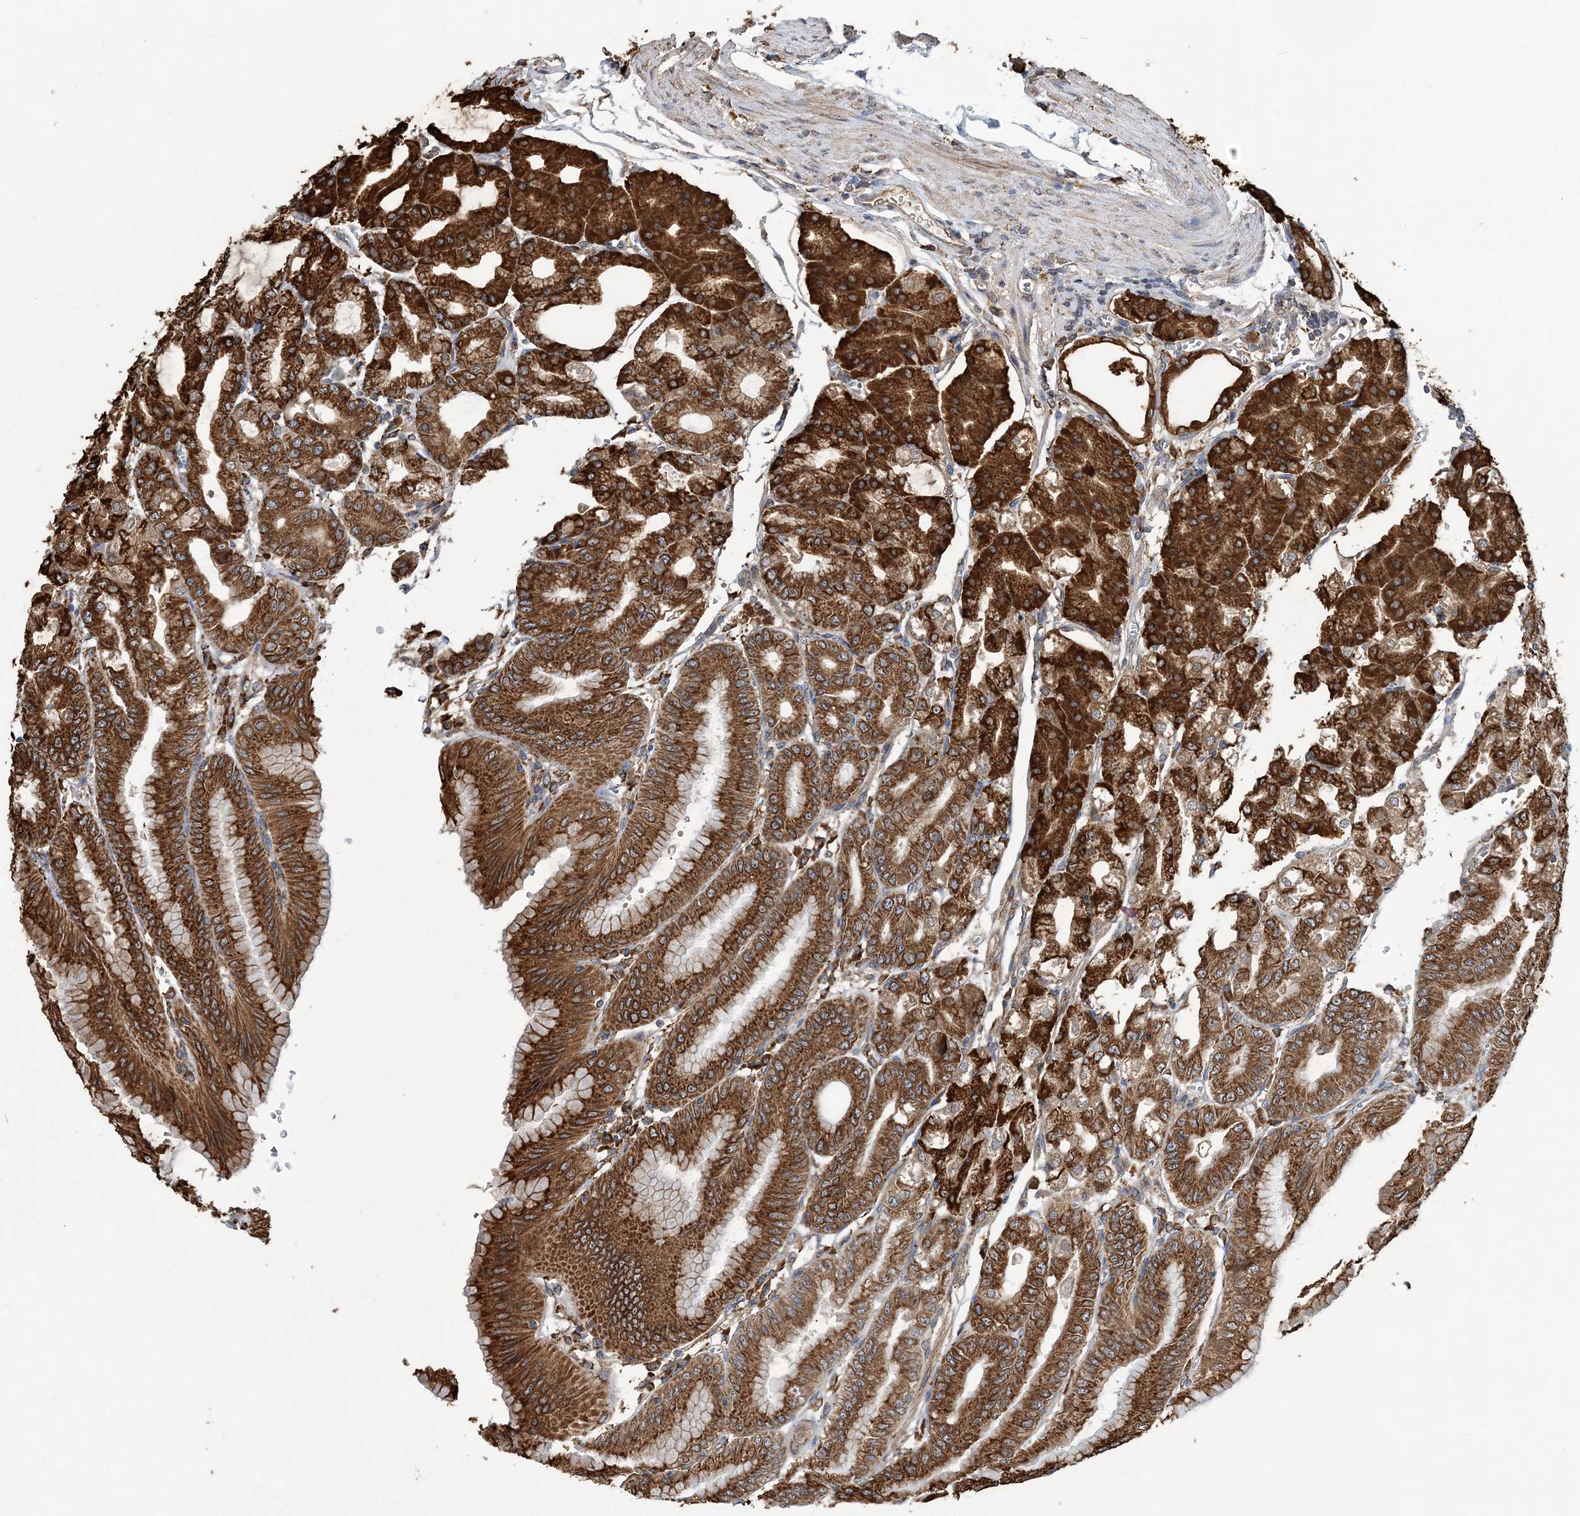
{"staining": {"intensity": "strong", "quantity": ">75%", "location": "cytoplasmic/membranous"}, "tissue": "stomach", "cell_type": "Glandular cells", "image_type": "normal", "snomed": [{"axis": "morphology", "description": "Normal tissue, NOS"}, {"axis": "topography", "description": "Stomach, lower"}], "caption": "A photomicrograph of human stomach stained for a protein demonstrates strong cytoplasmic/membranous brown staining in glandular cells.", "gene": "WDR12", "patient": {"sex": "male", "age": 71}}